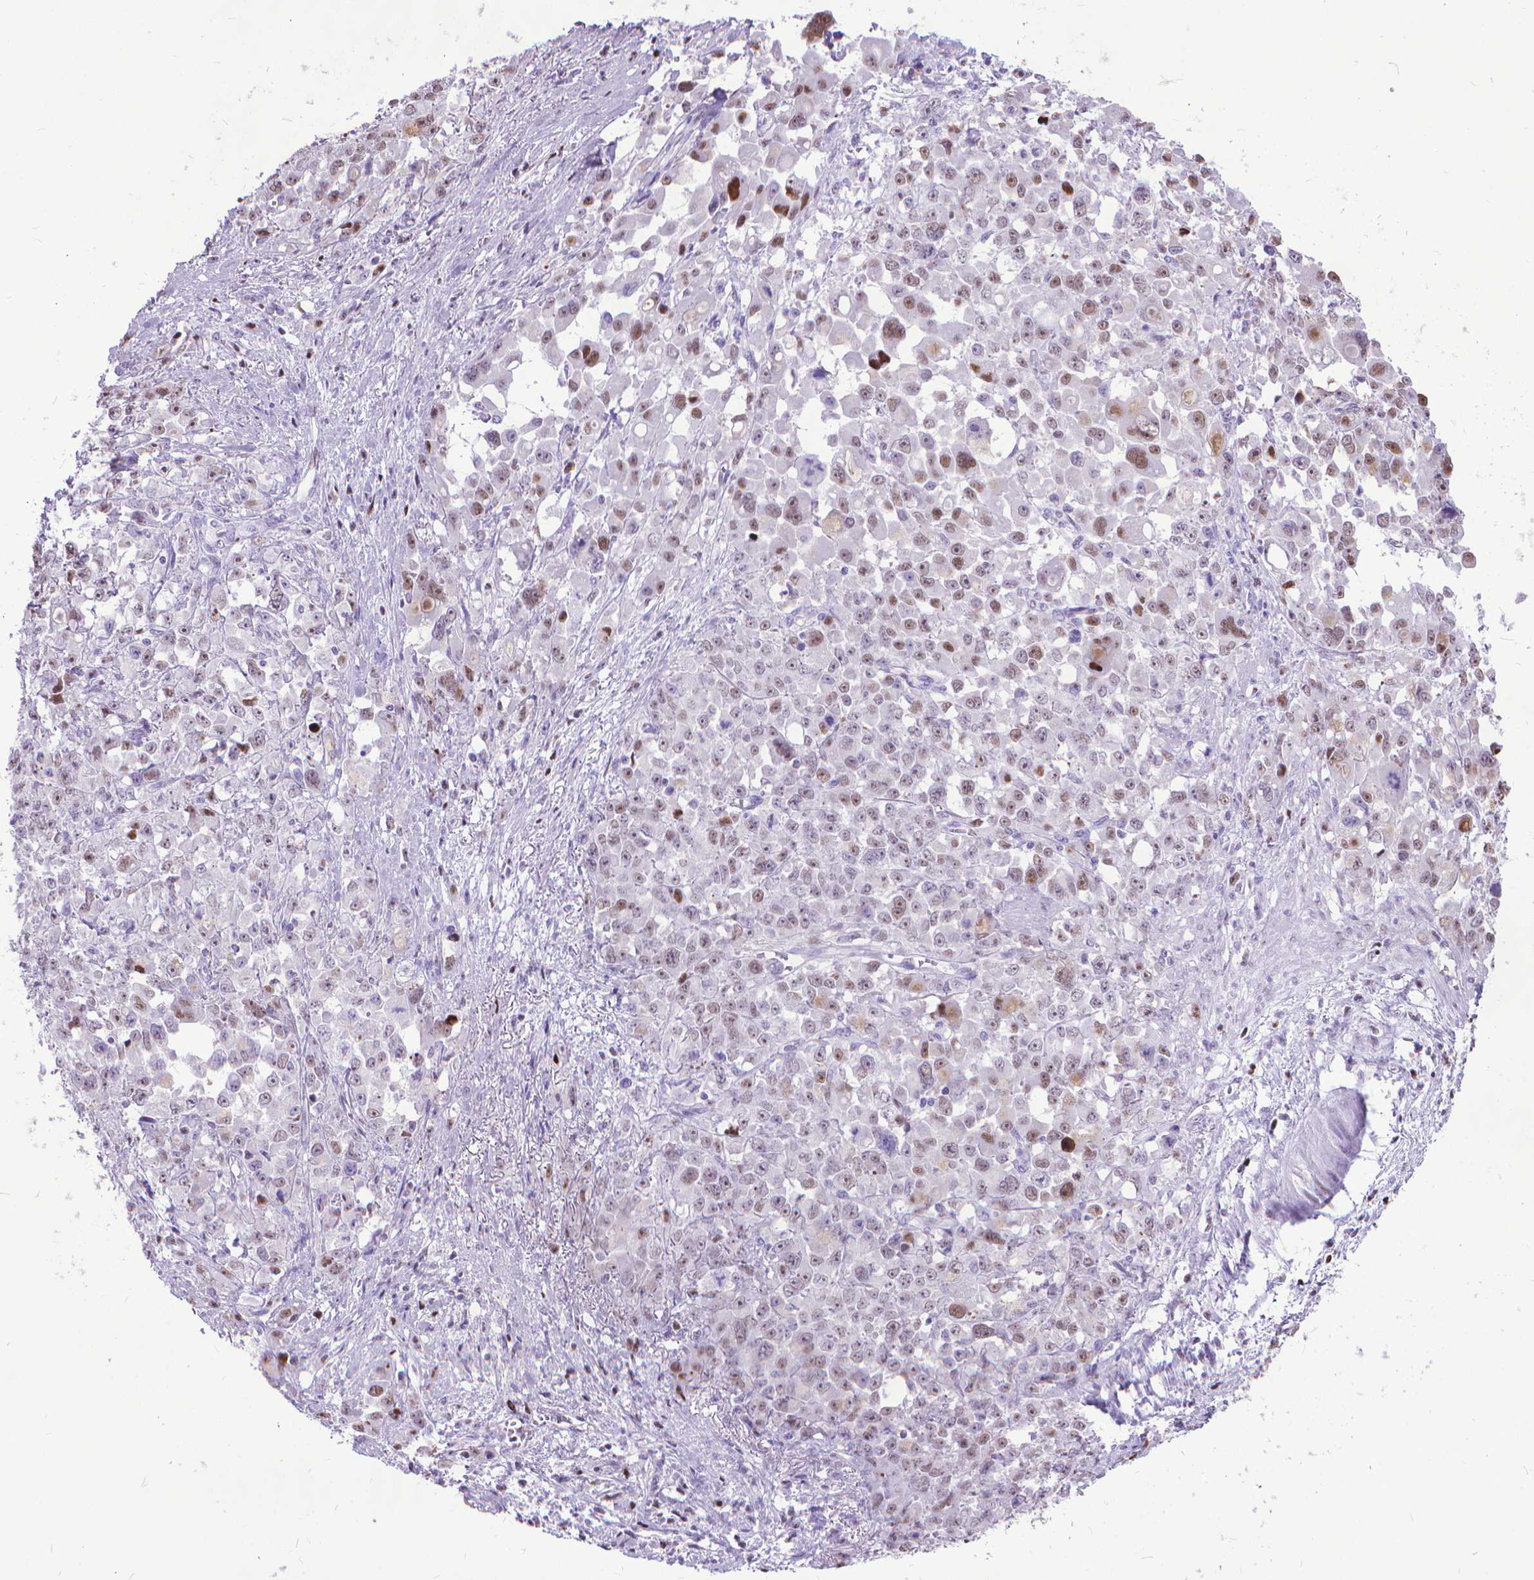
{"staining": {"intensity": "moderate", "quantity": "<25%", "location": "nuclear"}, "tissue": "stomach cancer", "cell_type": "Tumor cells", "image_type": "cancer", "snomed": [{"axis": "morphology", "description": "Adenocarcinoma, NOS"}, {"axis": "topography", "description": "Stomach"}], "caption": "DAB immunohistochemical staining of human stomach cancer (adenocarcinoma) shows moderate nuclear protein expression in approximately <25% of tumor cells.", "gene": "POLE4", "patient": {"sex": "female", "age": 76}}